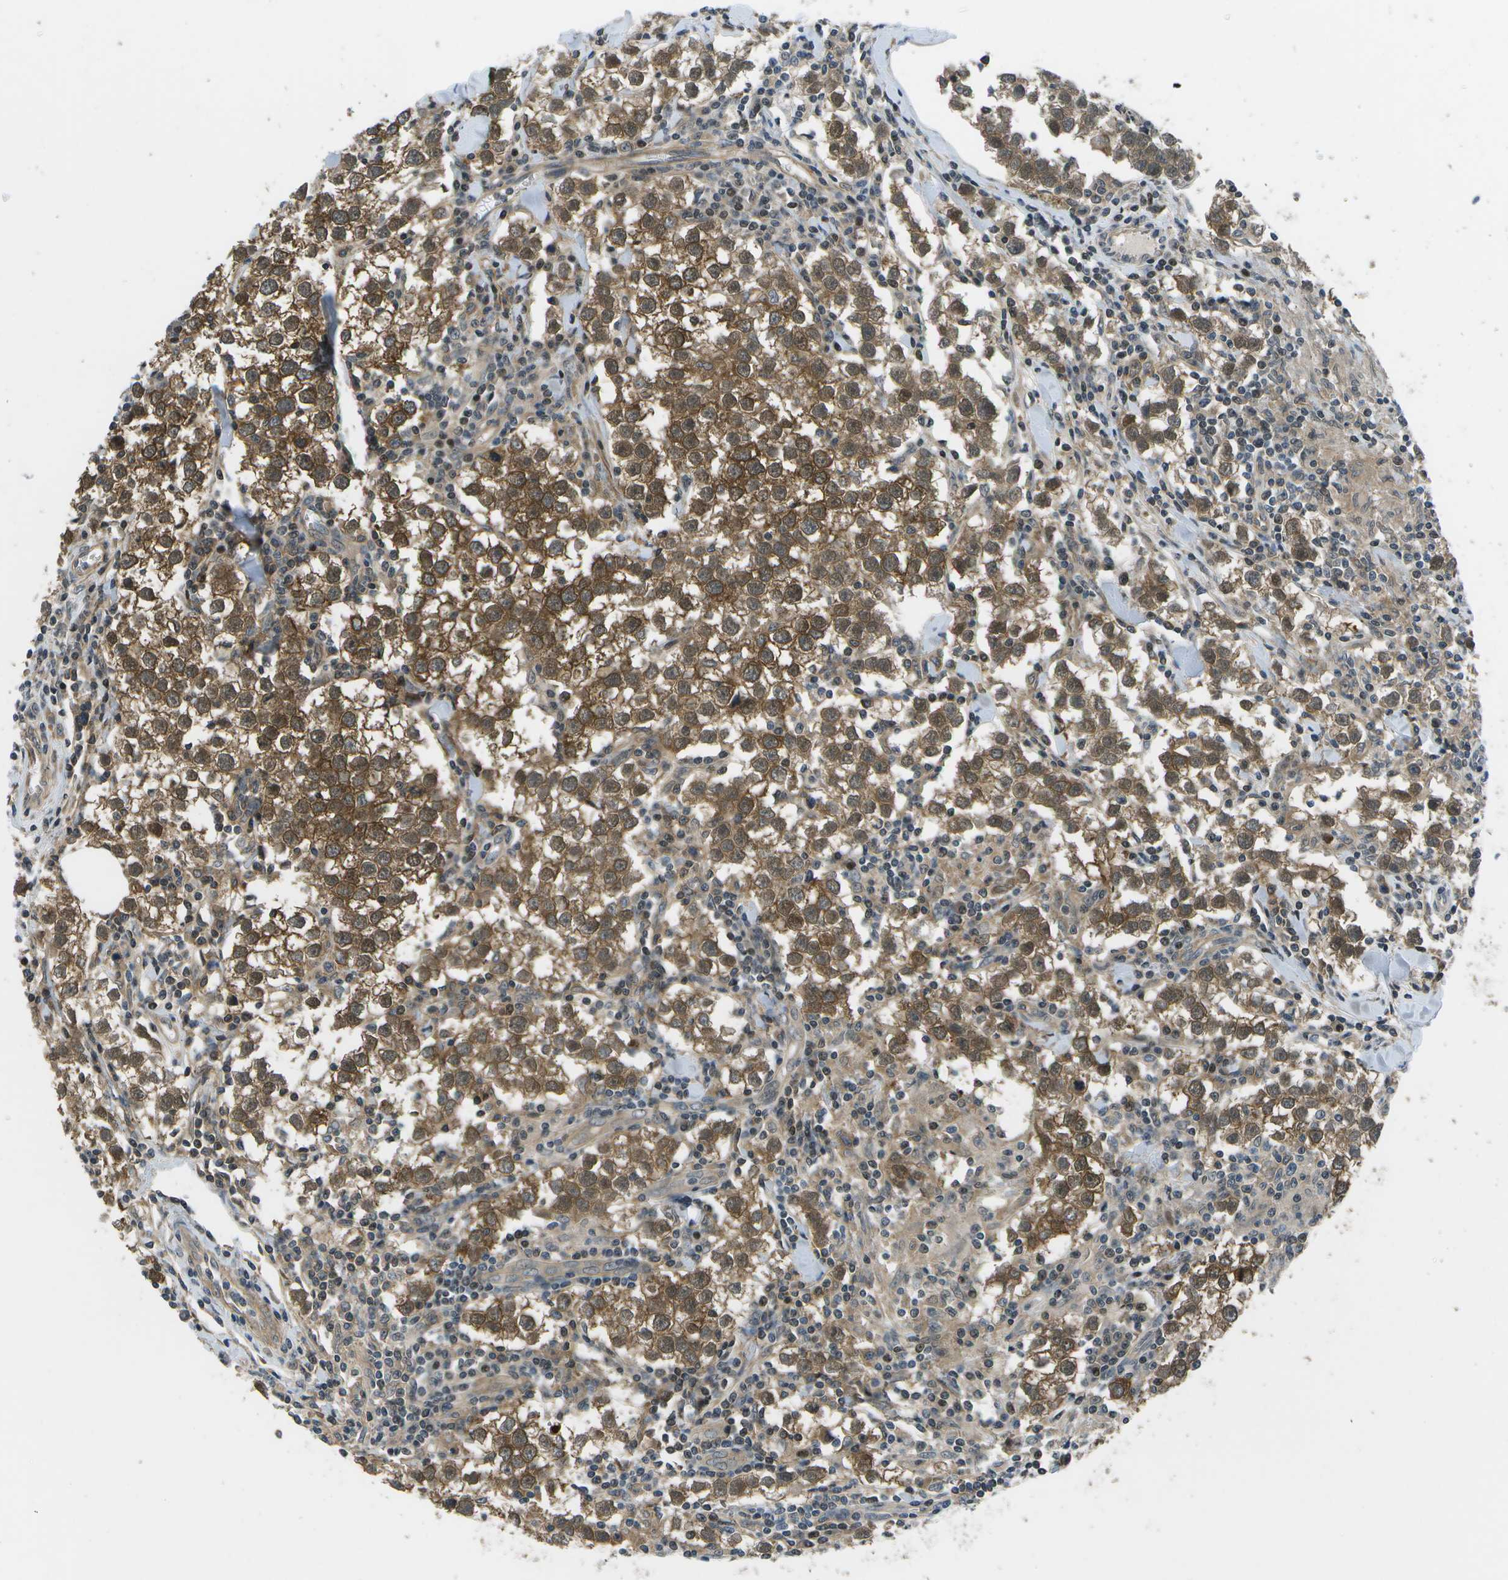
{"staining": {"intensity": "moderate", "quantity": ">75%", "location": "cytoplasmic/membranous"}, "tissue": "testis cancer", "cell_type": "Tumor cells", "image_type": "cancer", "snomed": [{"axis": "morphology", "description": "Seminoma, NOS"}, {"axis": "morphology", "description": "Carcinoma, Embryonal, NOS"}, {"axis": "topography", "description": "Testis"}], "caption": "A high-resolution image shows immunohistochemistry staining of testis cancer, which demonstrates moderate cytoplasmic/membranous expression in about >75% of tumor cells.", "gene": "ENPP5", "patient": {"sex": "male", "age": 36}}